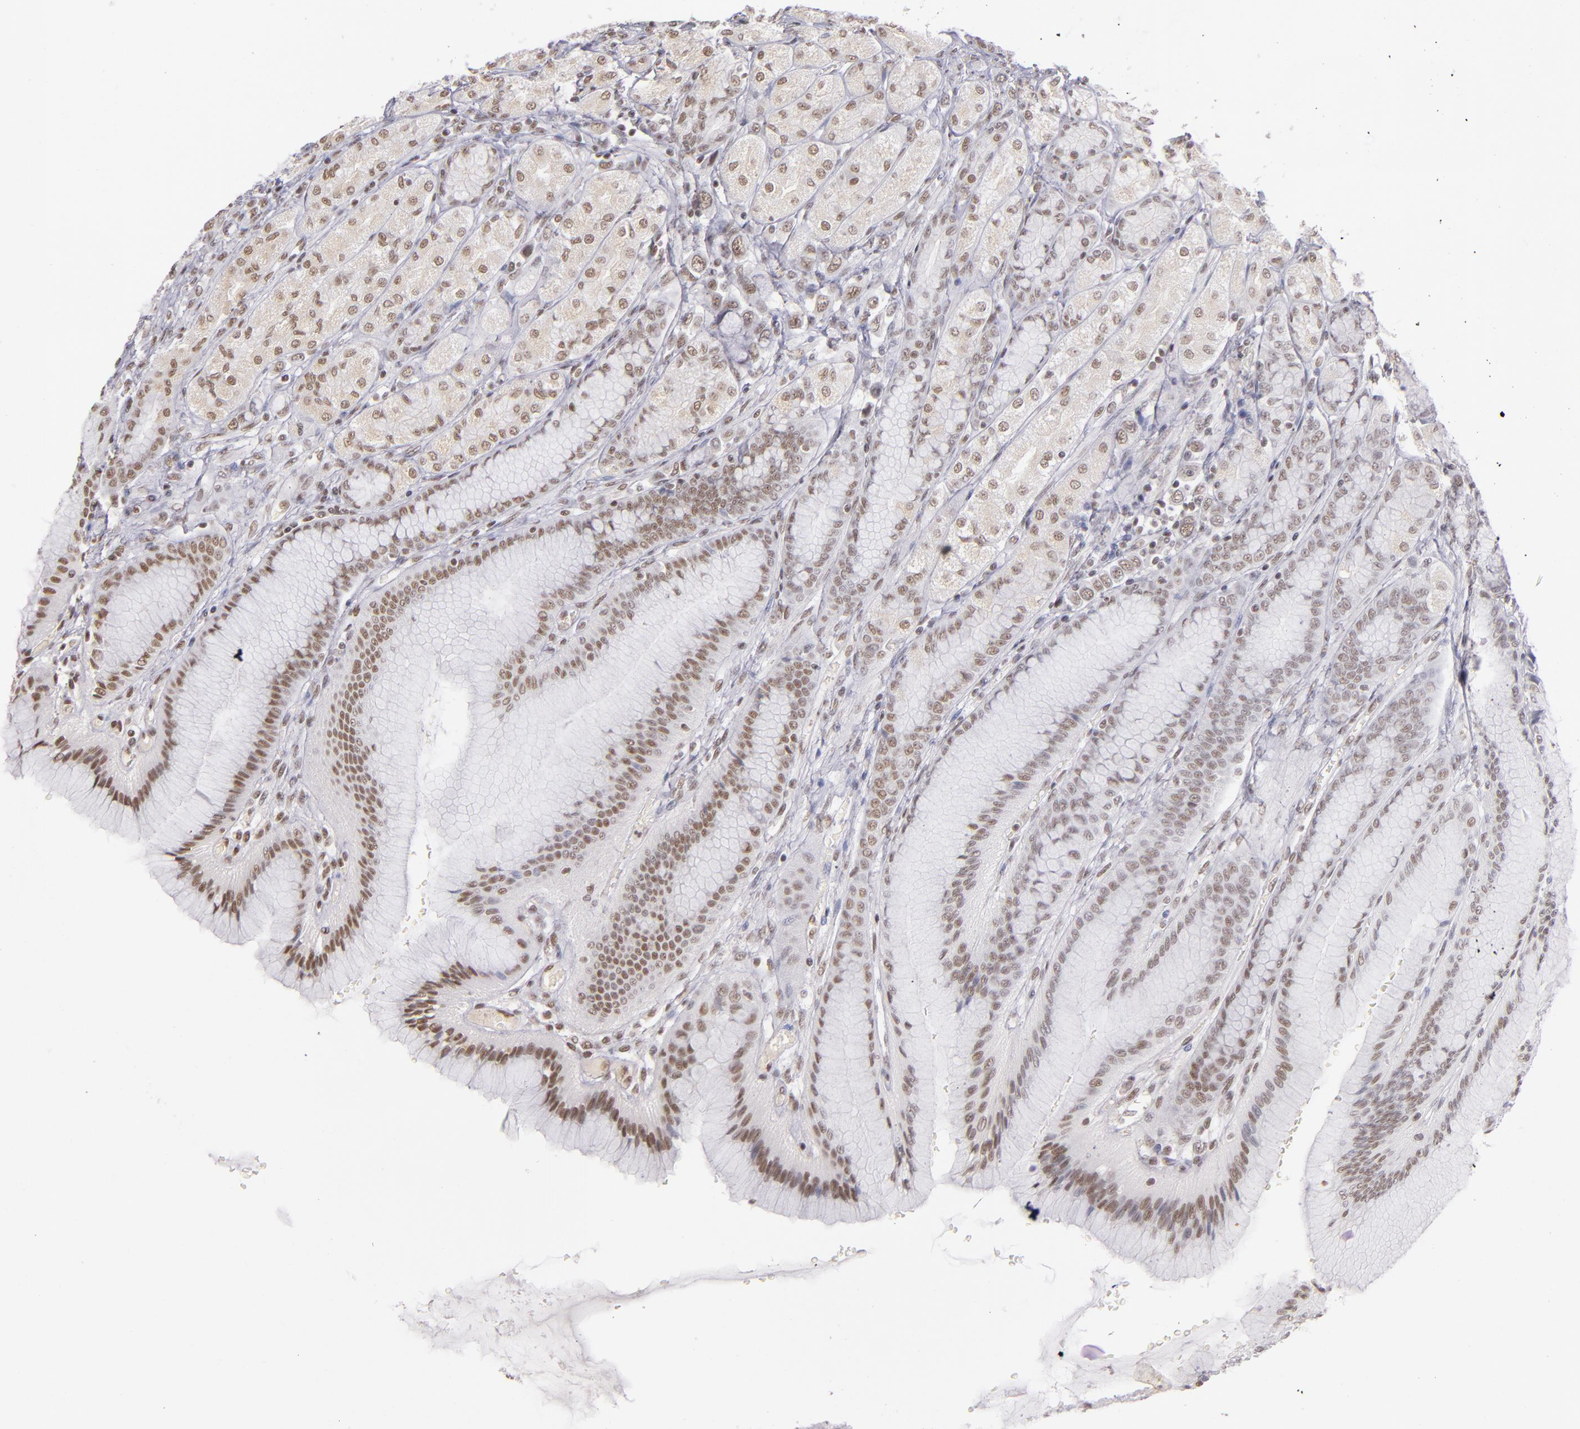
{"staining": {"intensity": "moderate", "quantity": ">75%", "location": "nuclear"}, "tissue": "stomach", "cell_type": "Glandular cells", "image_type": "normal", "snomed": [{"axis": "morphology", "description": "Normal tissue, NOS"}, {"axis": "morphology", "description": "Adenocarcinoma, NOS"}, {"axis": "topography", "description": "Stomach"}, {"axis": "topography", "description": "Stomach, lower"}], "caption": "A medium amount of moderate nuclear staining is seen in about >75% of glandular cells in benign stomach.", "gene": "ZNF148", "patient": {"sex": "female", "age": 65}}